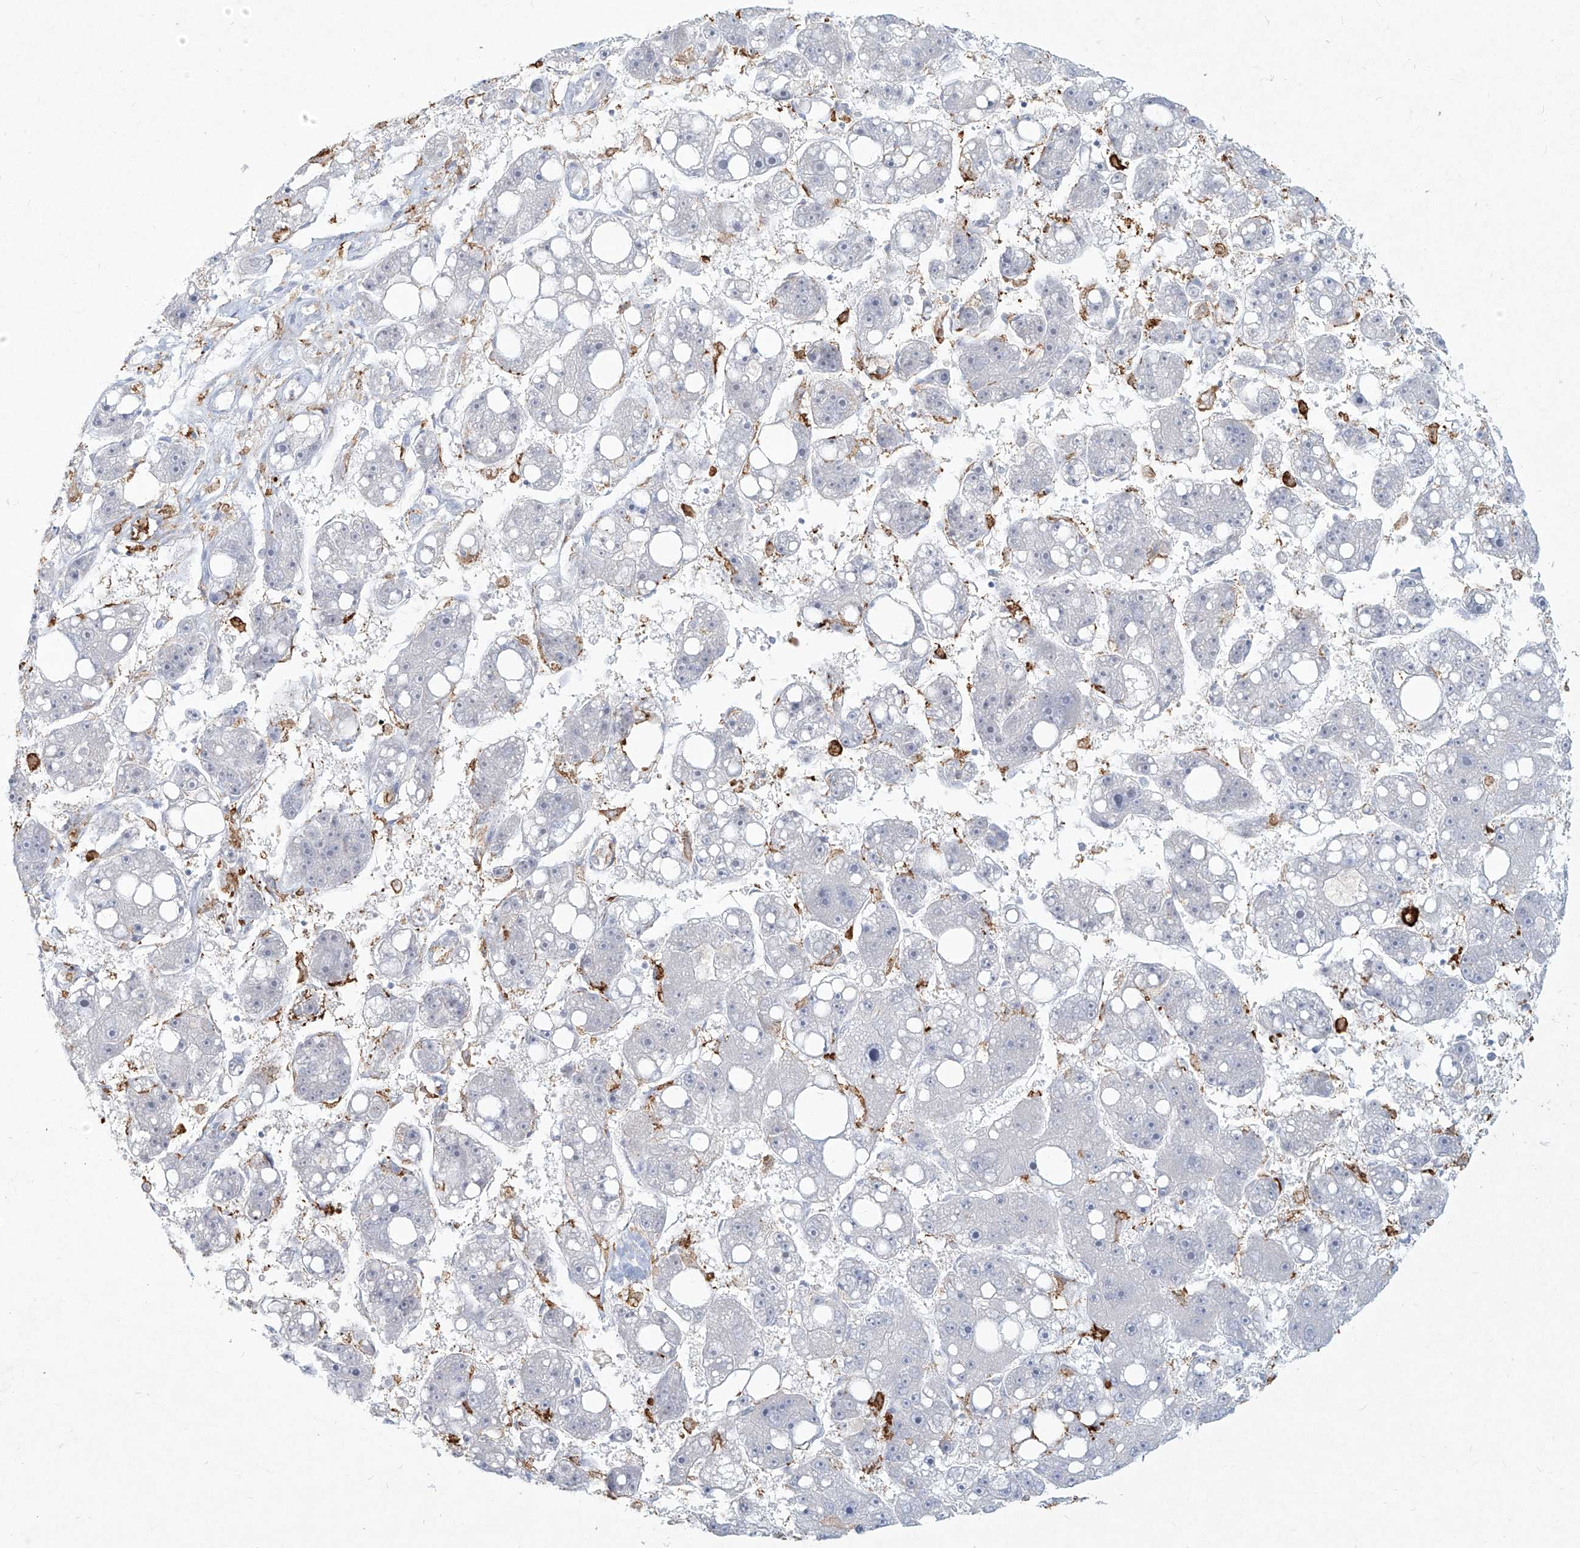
{"staining": {"intensity": "negative", "quantity": "none", "location": "none"}, "tissue": "liver cancer", "cell_type": "Tumor cells", "image_type": "cancer", "snomed": [{"axis": "morphology", "description": "Carcinoma, Hepatocellular, NOS"}, {"axis": "topography", "description": "Liver"}], "caption": "This is an IHC histopathology image of human liver cancer. There is no staining in tumor cells.", "gene": "CD209", "patient": {"sex": "female", "age": 61}}